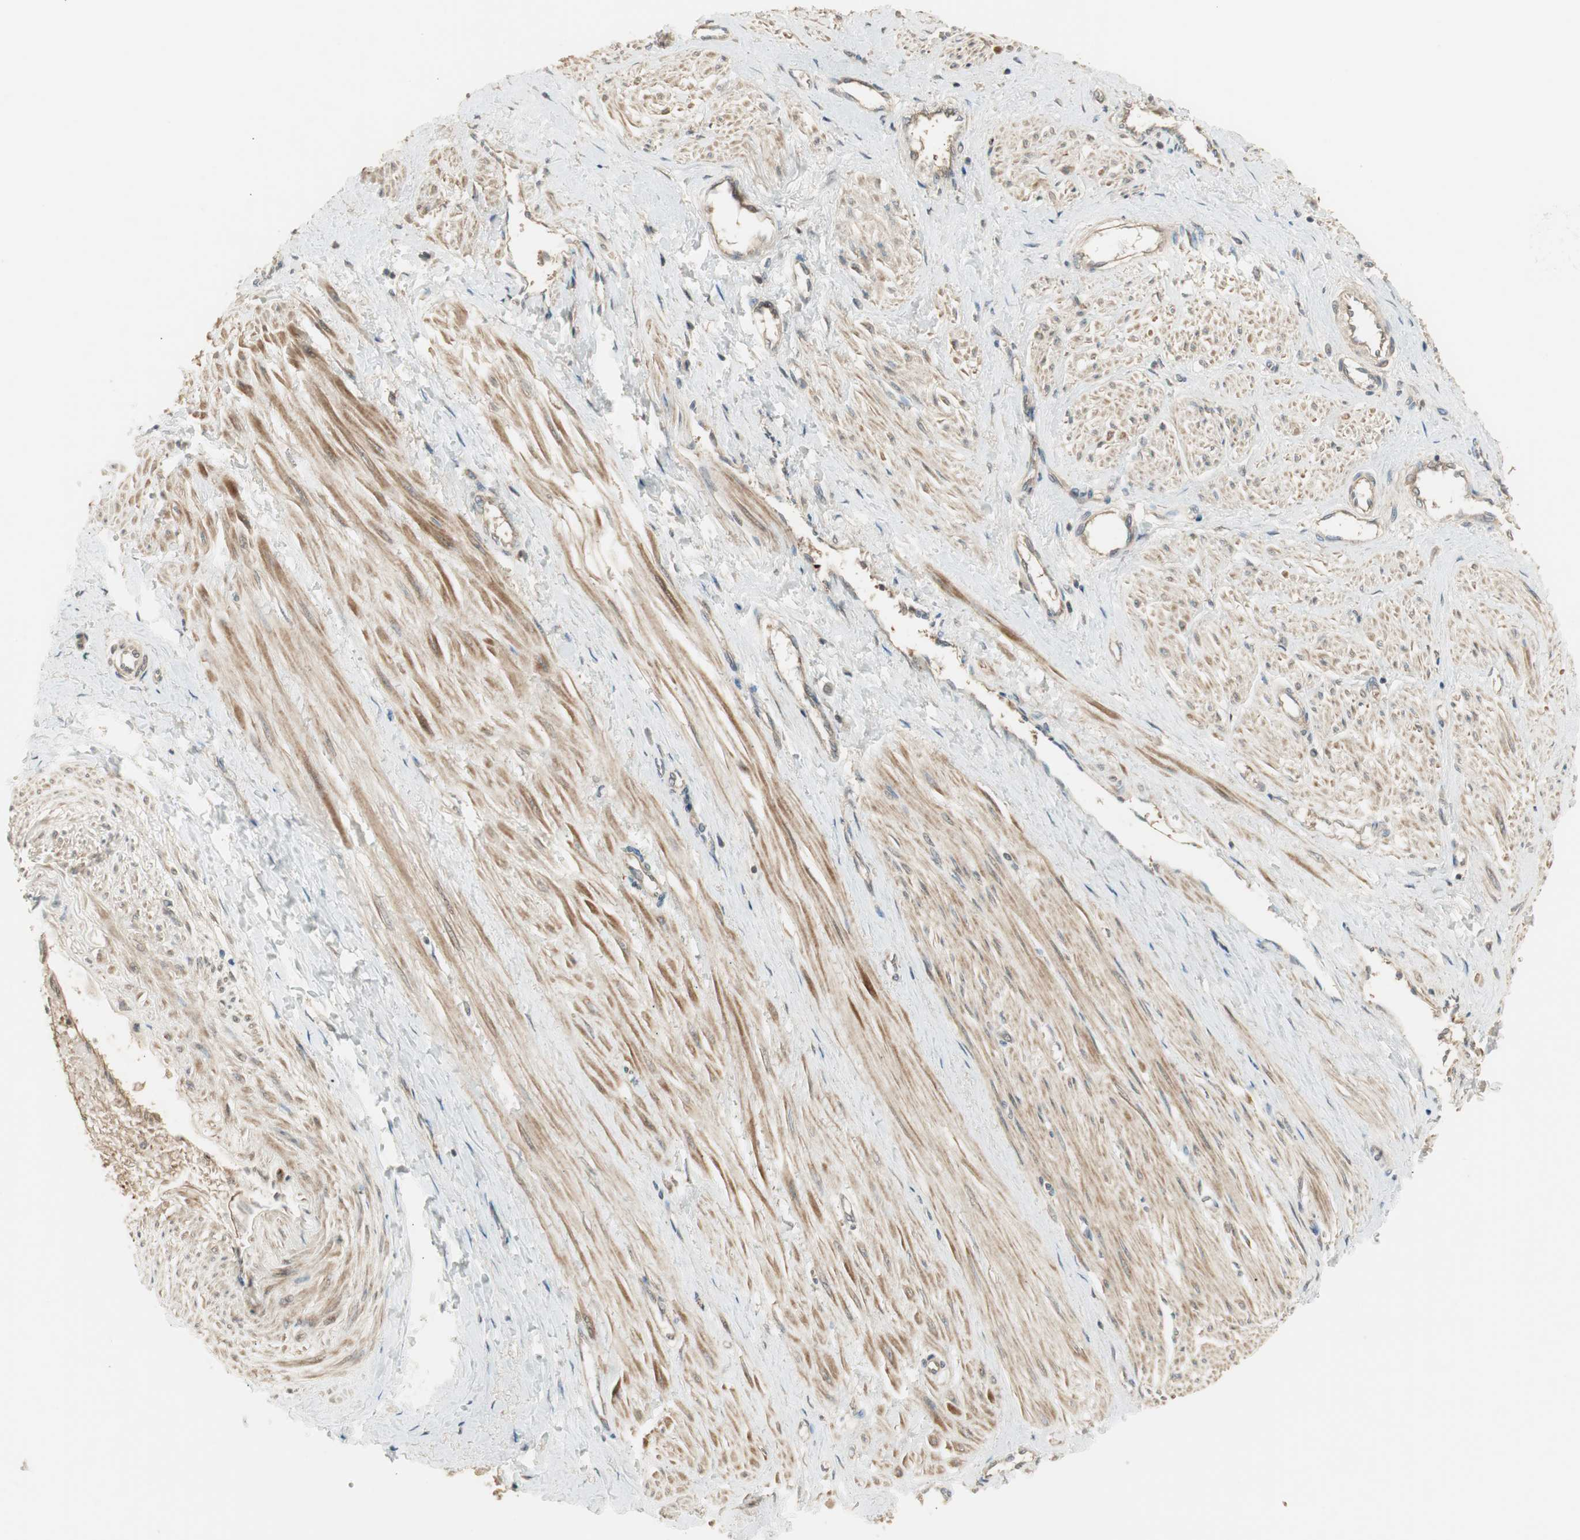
{"staining": {"intensity": "moderate", "quantity": ">75%", "location": "cytoplasmic/membranous"}, "tissue": "smooth muscle", "cell_type": "Smooth muscle cells", "image_type": "normal", "snomed": [{"axis": "morphology", "description": "Normal tissue, NOS"}, {"axis": "topography", "description": "Smooth muscle"}, {"axis": "topography", "description": "Uterus"}], "caption": "The histopathology image demonstrates a brown stain indicating the presence of a protein in the cytoplasmic/membranous of smooth muscle cells in smooth muscle.", "gene": "PFDN5", "patient": {"sex": "female", "age": 39}}